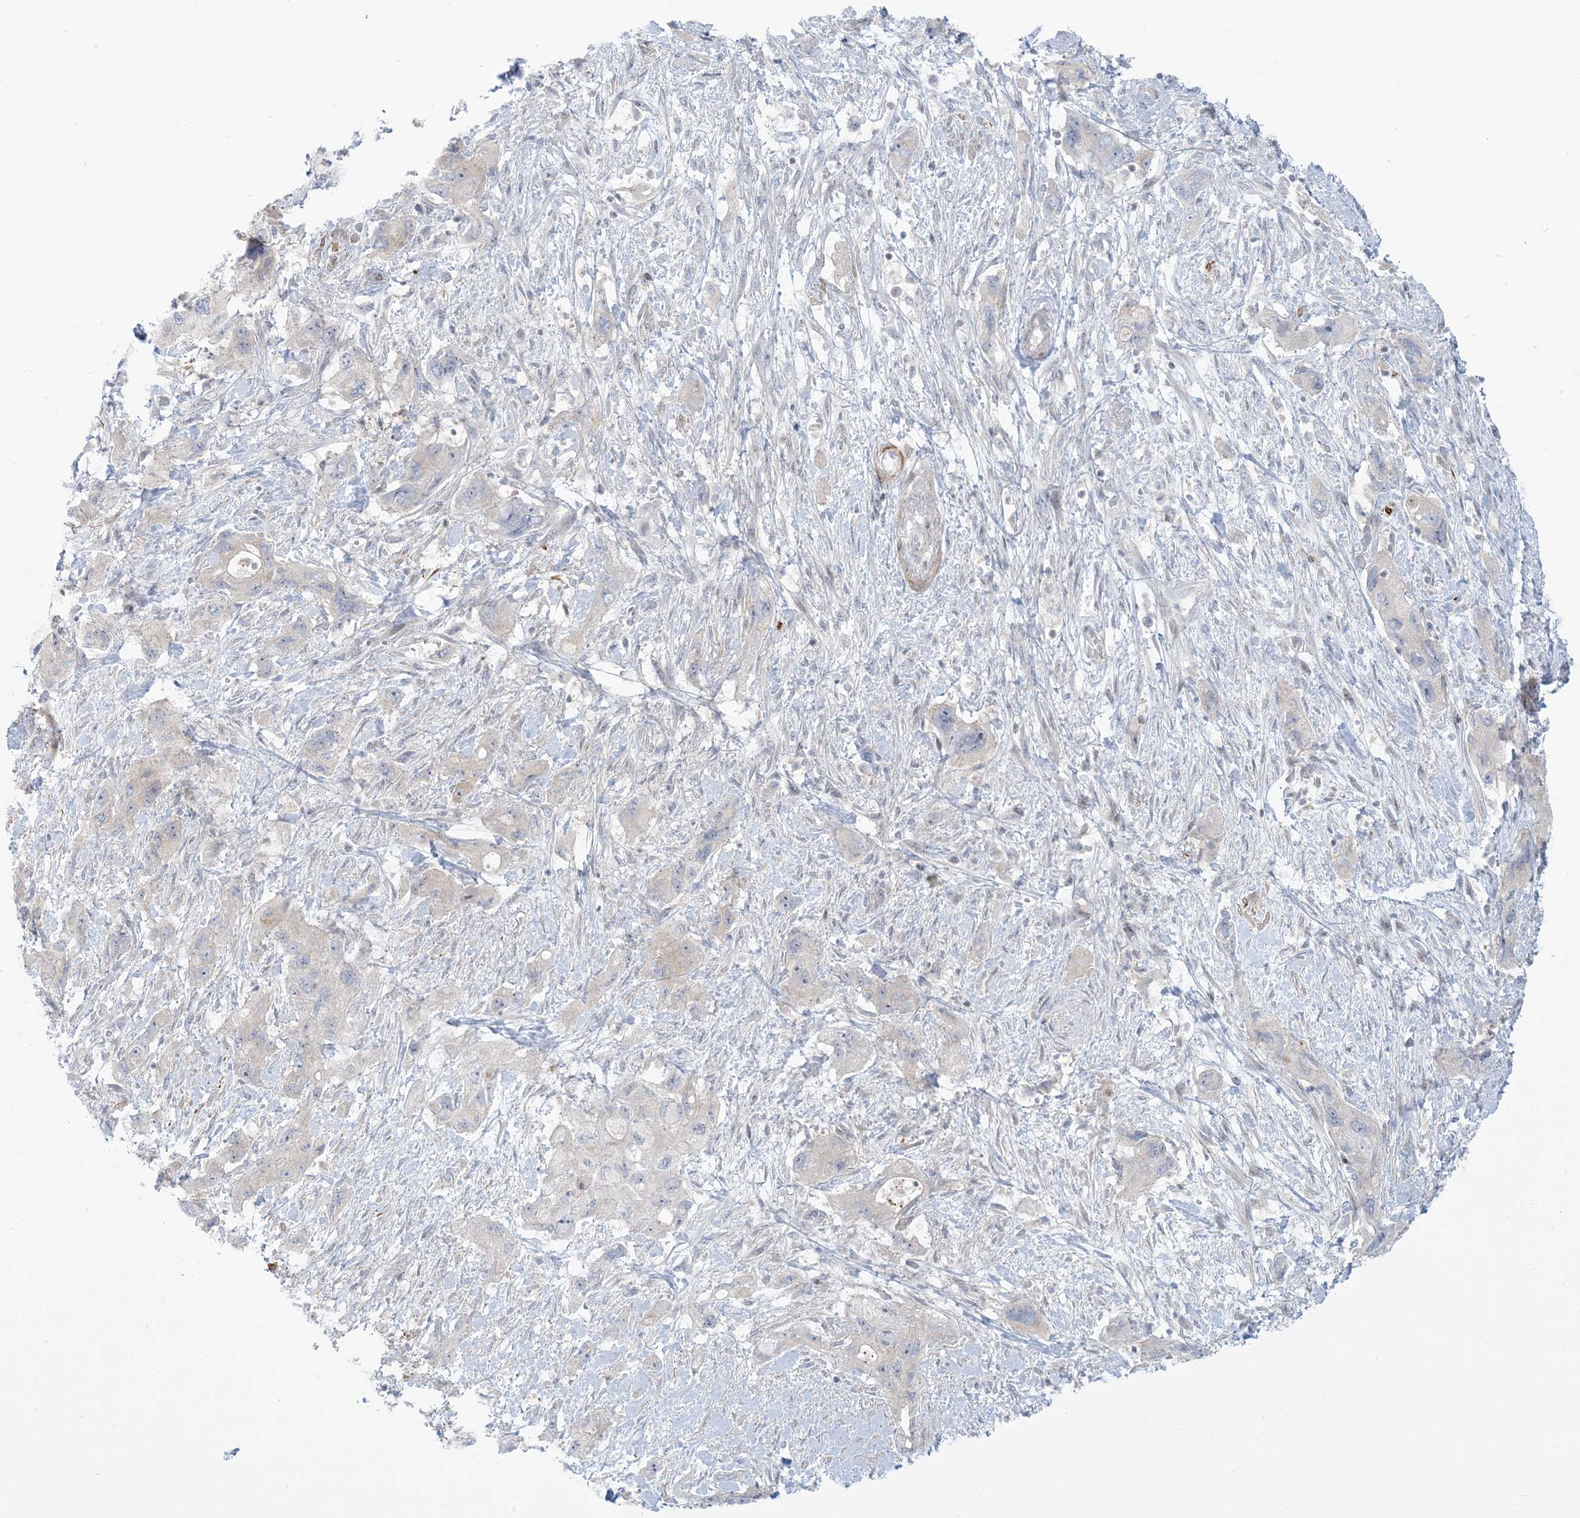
{"staining": {"intensity": "negative", "quantity": "none", "location": "none"}, "tissue": "pancreatic cancer", "cell_type": "Tumor cells", "image_type": "cancer", "snomed": [{"axis": "morphology", "description": "Adenocarcinoma, NOS"}, {"axis": "topography", "description": "Pancreas"}], "caption": "Pancreatic cancer (adenocarcinoma) was stained to show a protein in brown. There is no significant staining in tumor cells.", "gene": "AFTPH", "patient": {"sex": "female", "age": 73}}